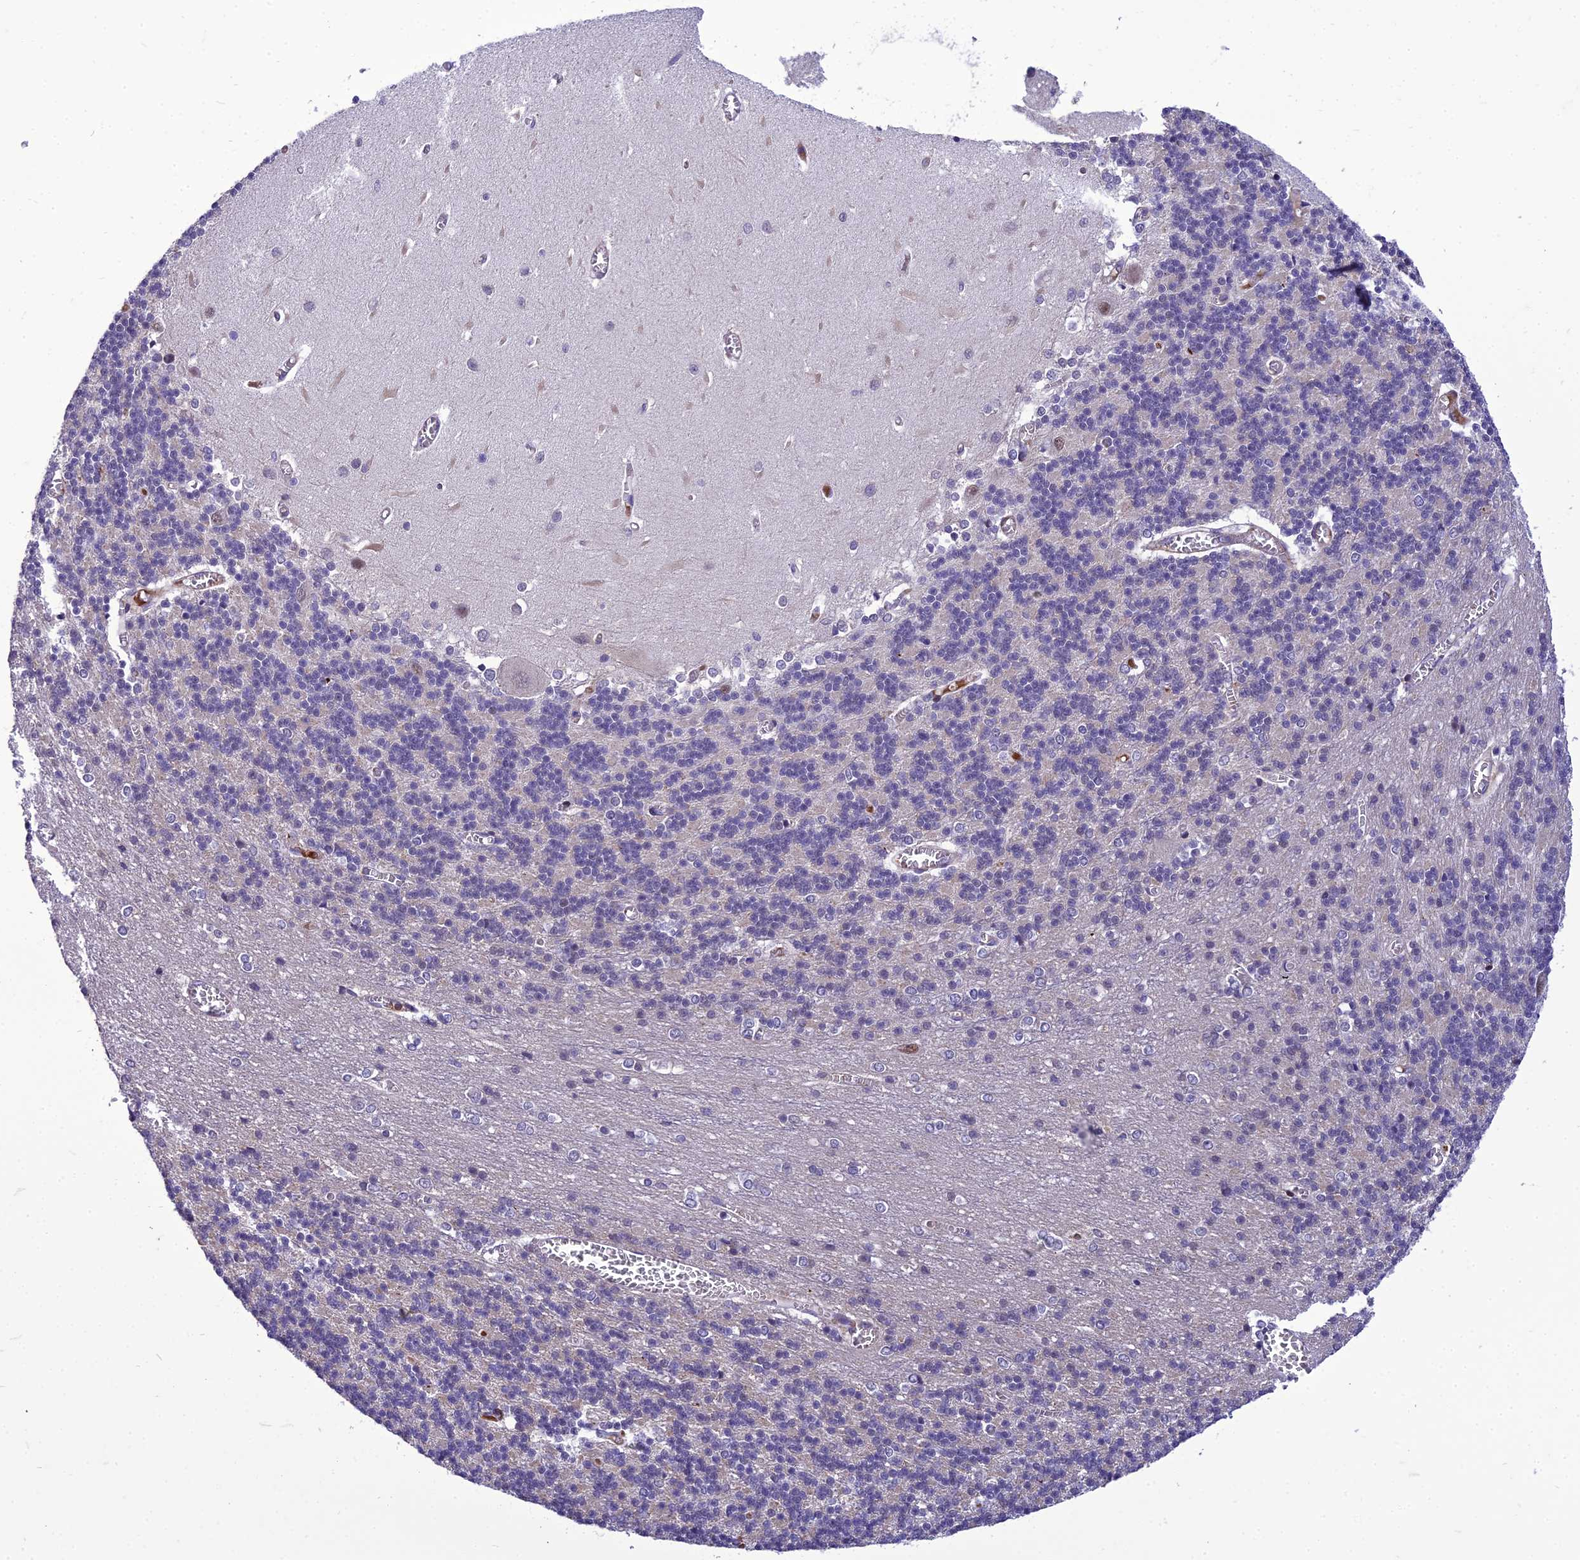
{"staining": {"intensity": "negative", "quantity": "none", "location": "none"}, "tissue": "cerebellum", "cell_type": "Cells in granular layer", "image_type": "normal", "snomed": [{"axis": "morphology", "description": "Normal tissue, NOS"}, {"axis": "topography", "description": "Cerebellum"}], "caption": "This micrograph is of benign cerebellum stained with IHC to label a protein in brown with the nuclei are counter-stained blue. There is no positivity in cells in granular layer. (DAB (3,3'-diaminobenzidine) immunohistochemistry (IHC) with hematoxylin counter stain).", "gene": "GAB4", "patient": {"sex": "male", "age": 37}}